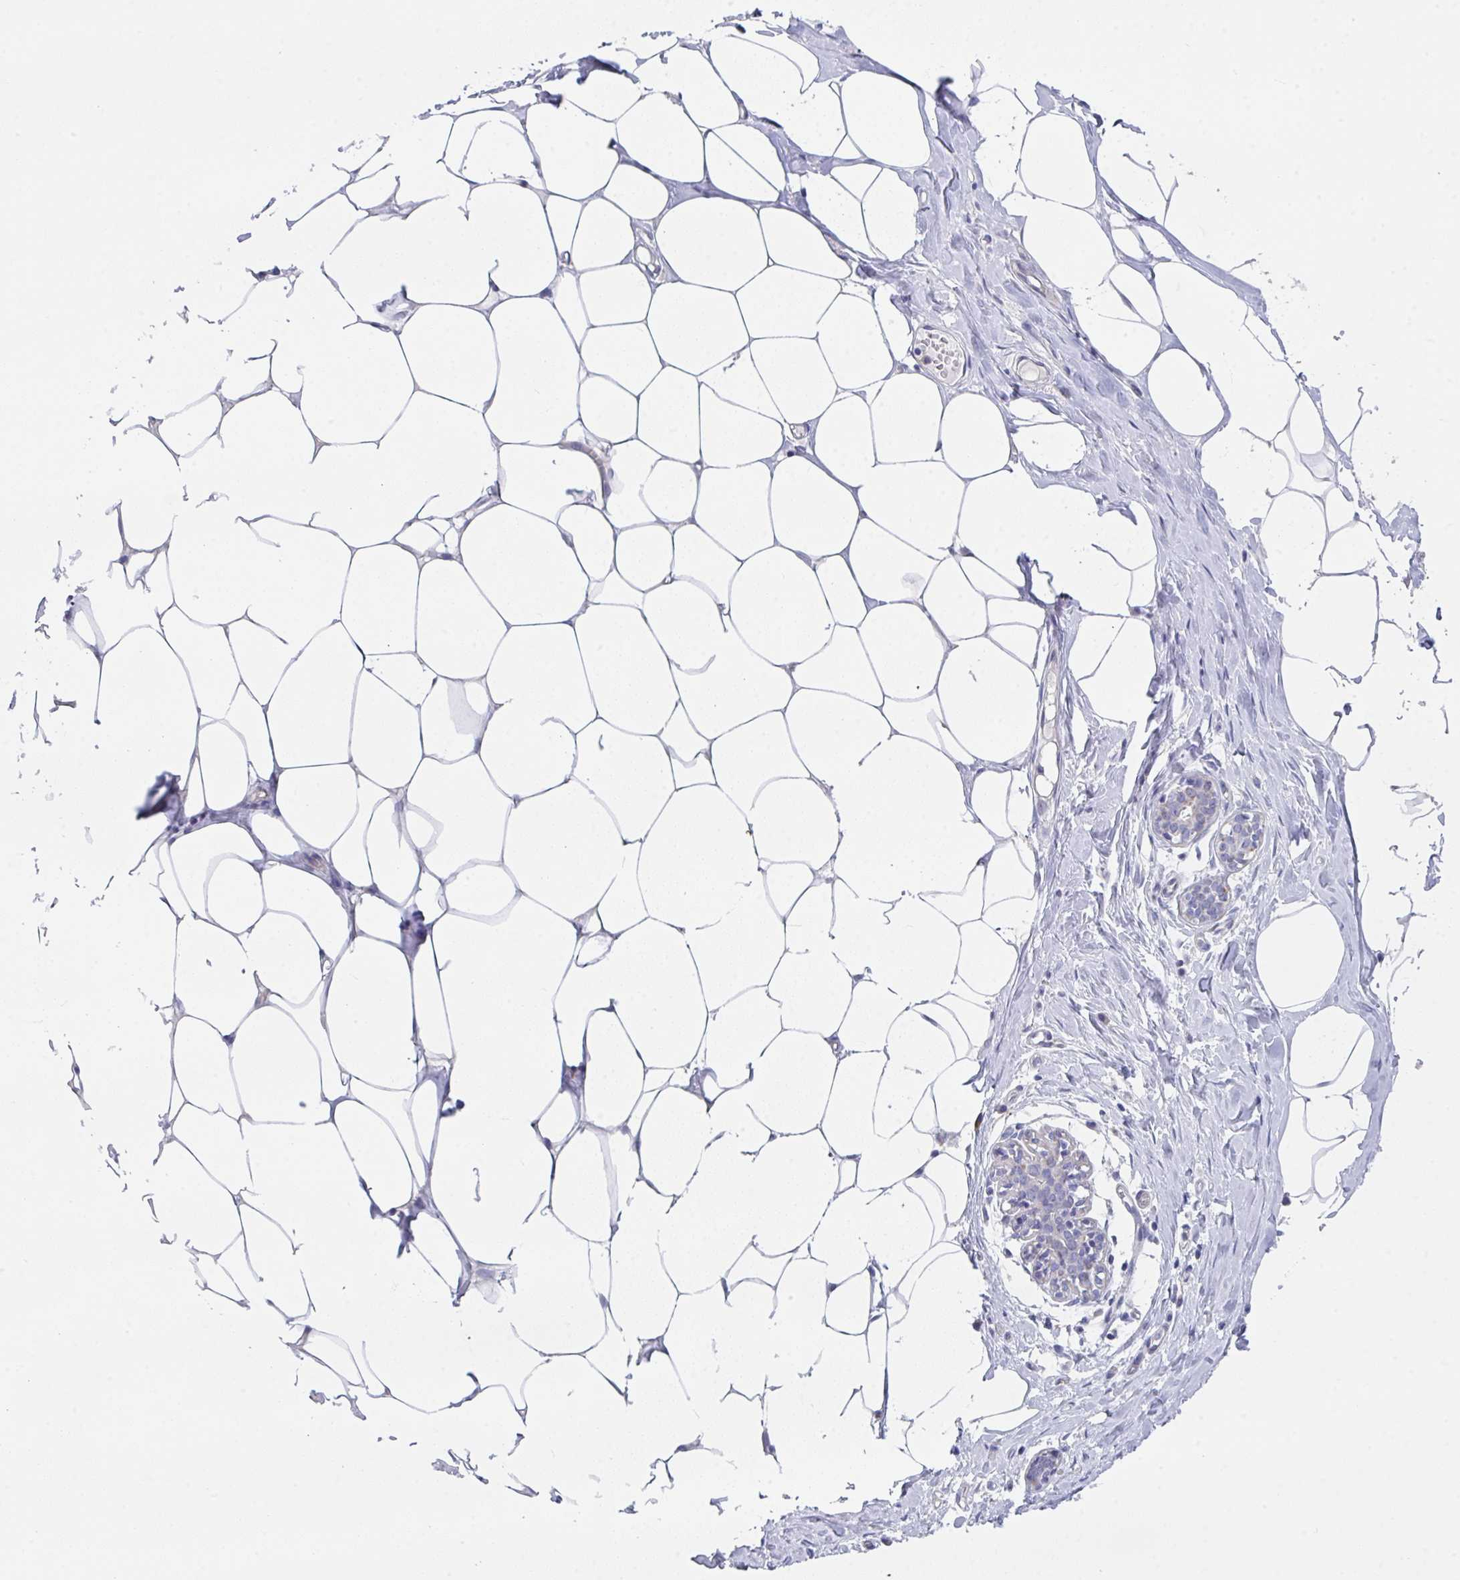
{"staining": {"intensity": "negative", "quantity": "none", "location": "none"}, "tissue": "breast", "cell_type": "Adipocytes", "image_type": "normal", "snomed": [{"axis": "morphology", "description": "Normal tissue, NOS"}, {"axis": "topography", "description": "Breast"}], "caption": "Immunohistochemistry photomicrograph of normal breast stained for a protein (brown), which displays no staining in adipocytes.", "gene": "FBXO47", "patient": {"sex": "female", "age": 27}}